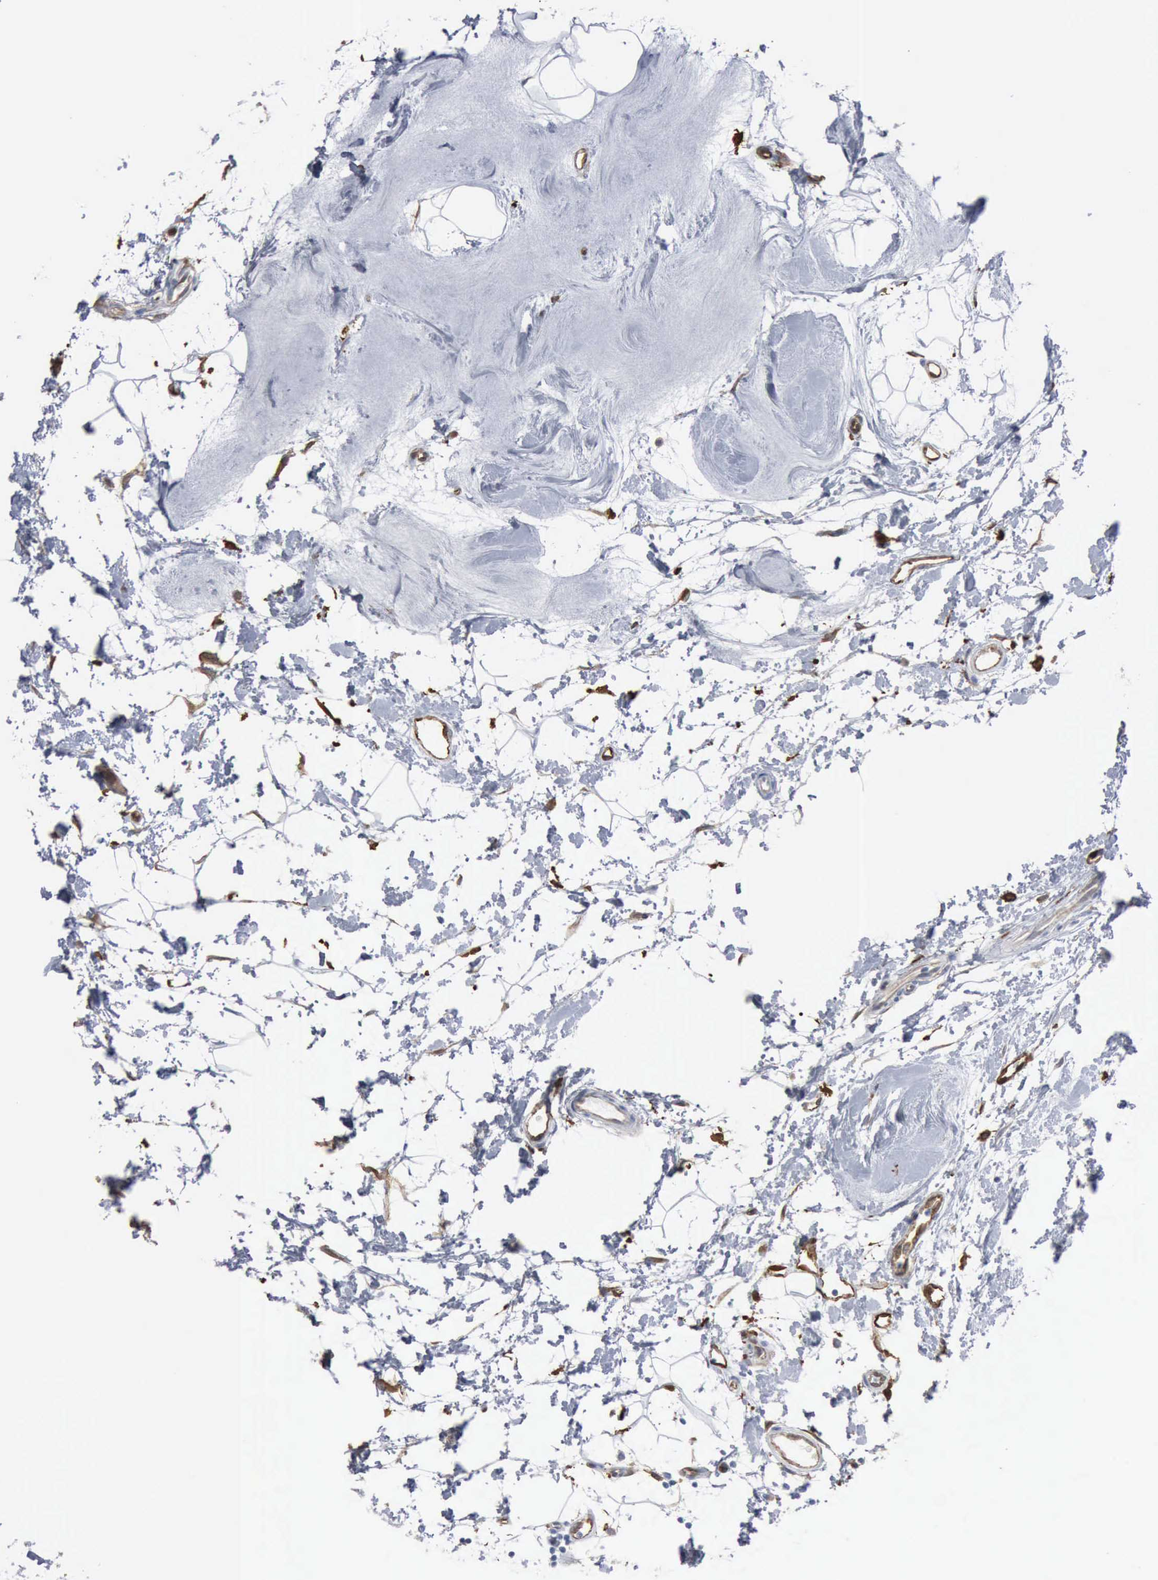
{"staining": {"intensity": "negative", "quantity": "none", "location": "none"}, "tissue": "breast cancer", "cell_type": "Tumor cells", "image_type": "cancer", "snomed": [{"axis": "morphology", "description": "Duct carcinoma"}, {"axis": "topography", "description": "Breast"}], "caption": "Immunohistochemistry of breast cancer (infiltrating ductal carcinoma) demonstrates no staining in tumor cells.", "gene": "FSCN1", "patient": {"sex": "female", "age": 40}}